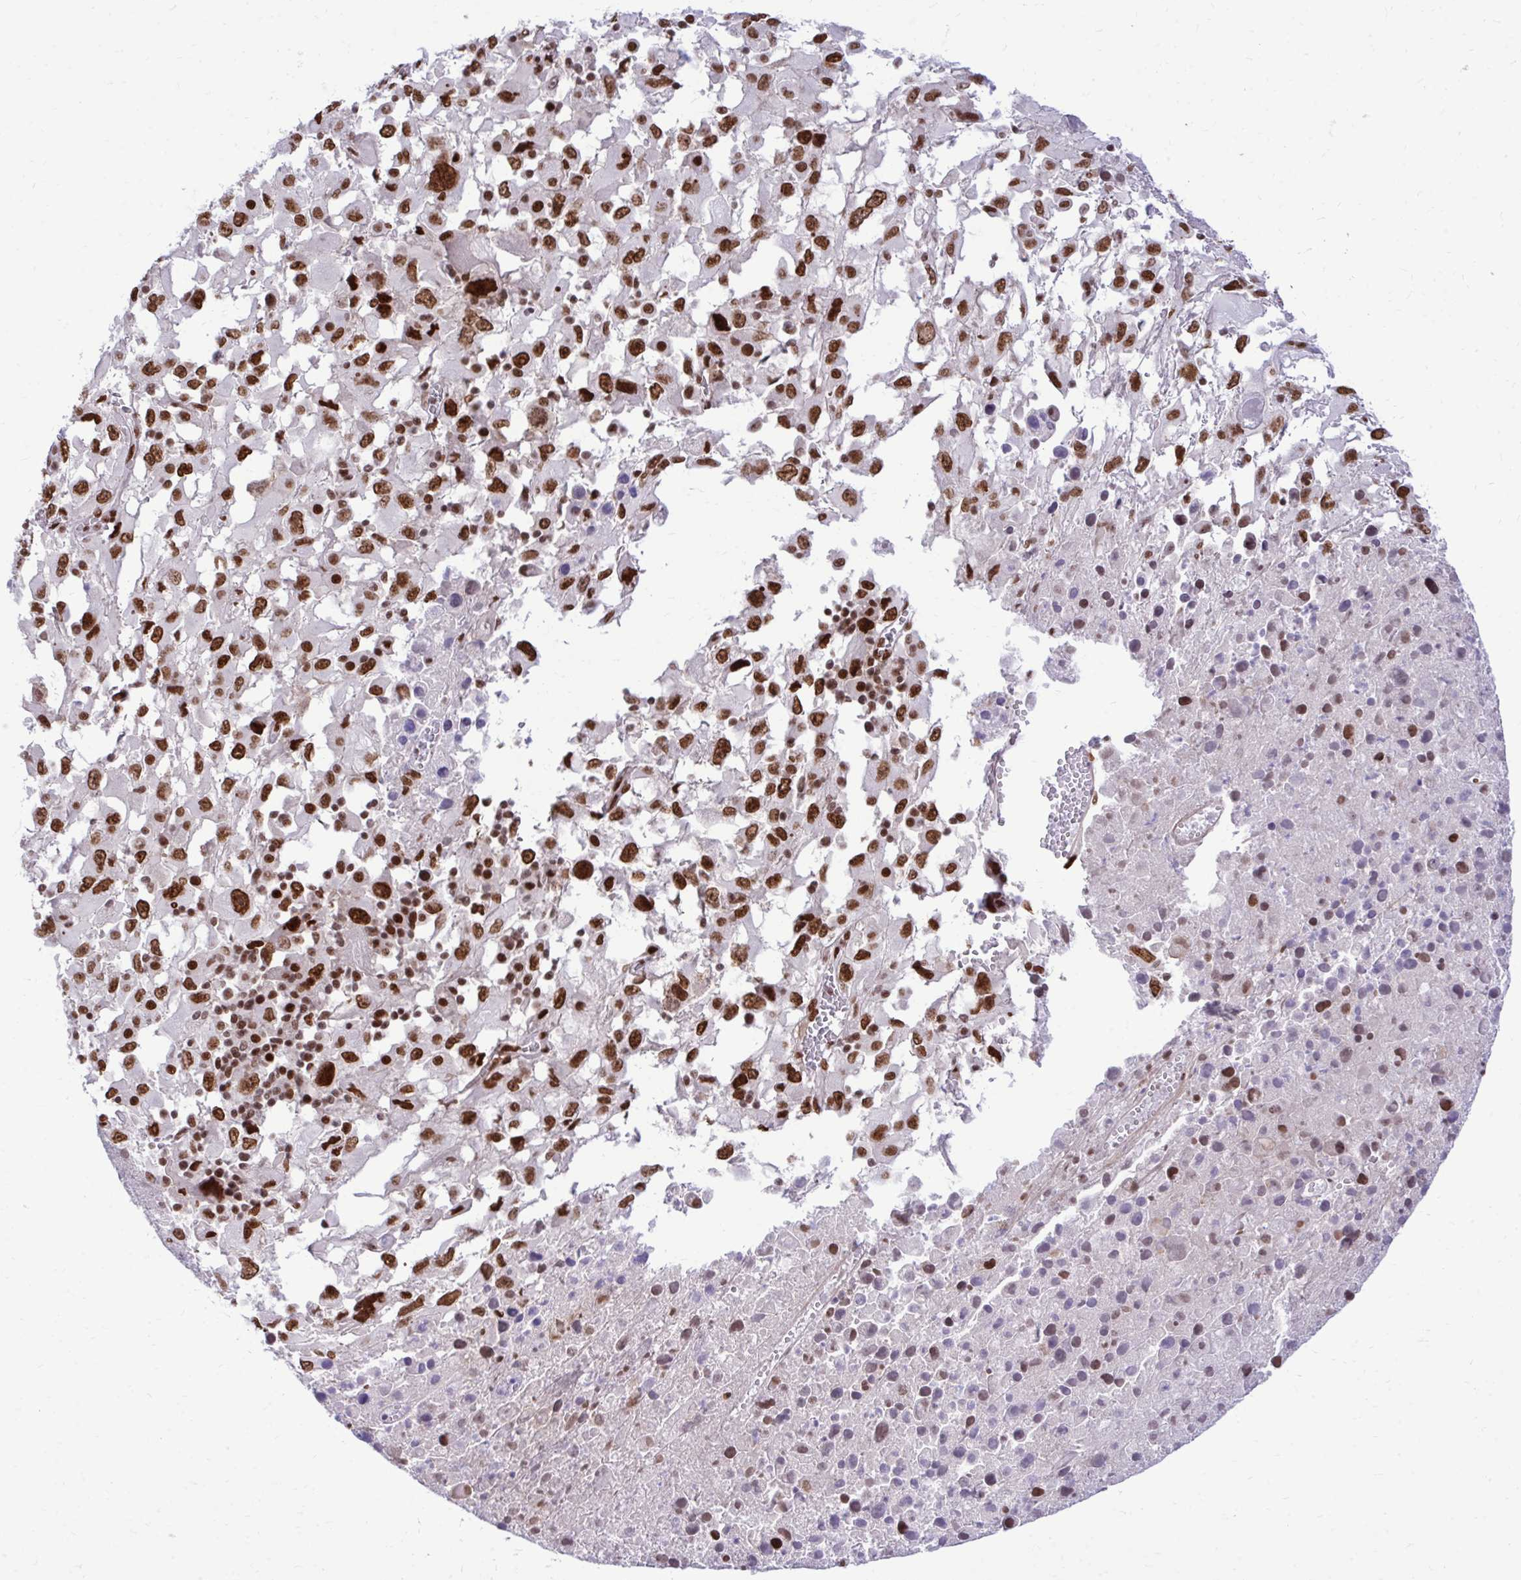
{"staining": {"intensity": "strong", "quantity": ">75%", "location": "nuclear"}, "tissue": "melanoma", "cell_type": "Tumor cells", "image_type": "cancer", "snomed": [{"axis": "morphology", "description": "Malignant melanoma, Metastatic site"}, {"axis": "topography", "description": "Soft tissue"}], "caption": "Melanoma tissue displays strong nuclear expression in about >75% of tumor cells, visualized by immunohistochemistry.", "gene": "CDYL", "patient": {"sex": "male", "age": 50}}